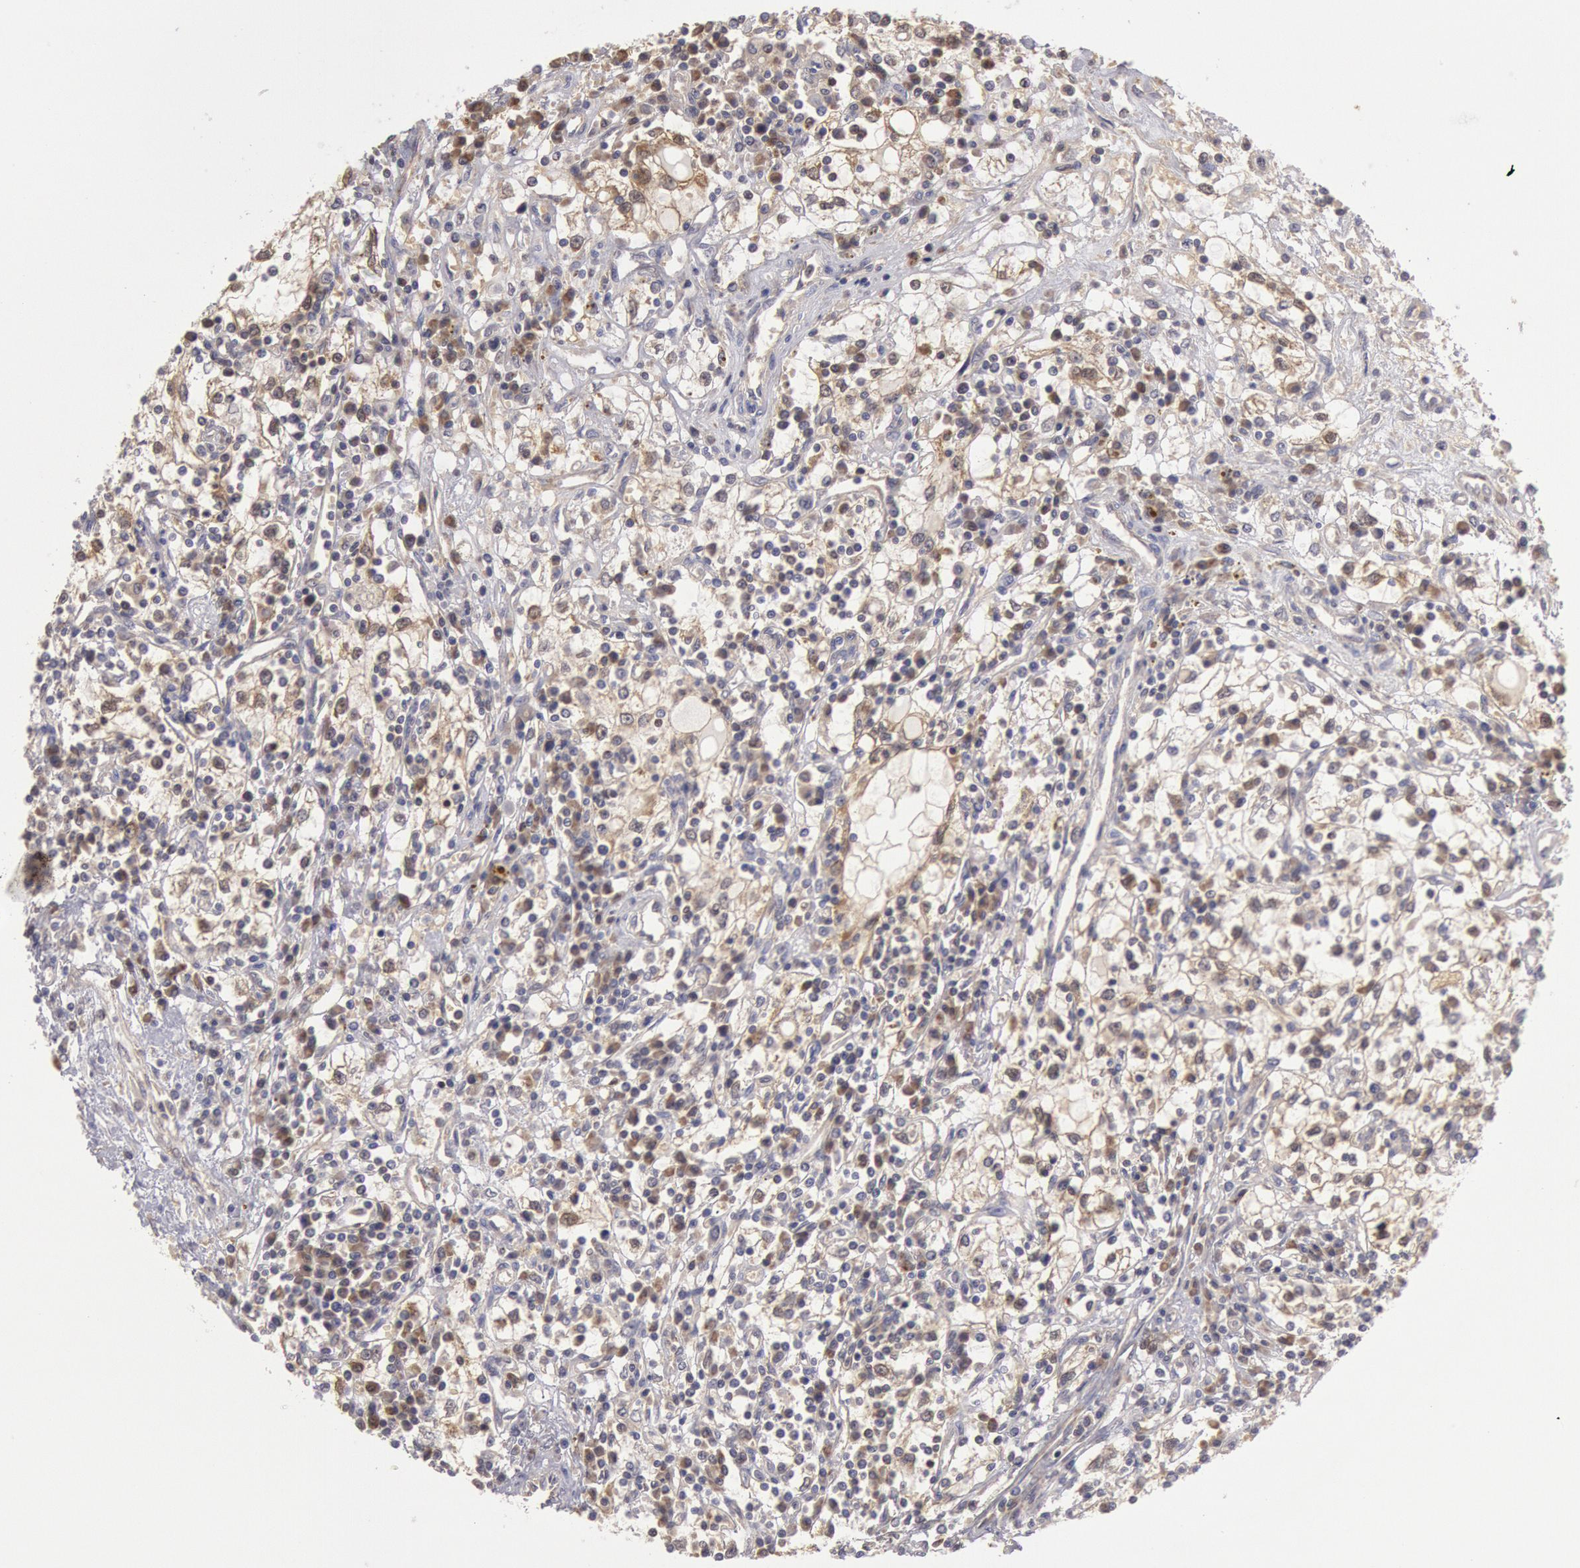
{"staining": {"intensity": "negative", "quantity": "none", "location": "none"}, "tissue": "renal cancer", "cell_type": "Tumor cells", "image_type": "cancer", "snomed": [{"axis": "morphology", "description": "Adenocarcinoma, NOS"}, {"axis": "topography", "description": "Kidney"}], "caption": "Immunohistochemical staining of renal cancer (adenocarcinoma) shows no significant expression in tumor cells. (Stains: DAB immunohistochemistry (IHC) with hematoxylin counter stain, Microscopy: brightfield microscopy at high magnification).", "gene": "MPST", "patient": {"sex": "male", "age": 82}}